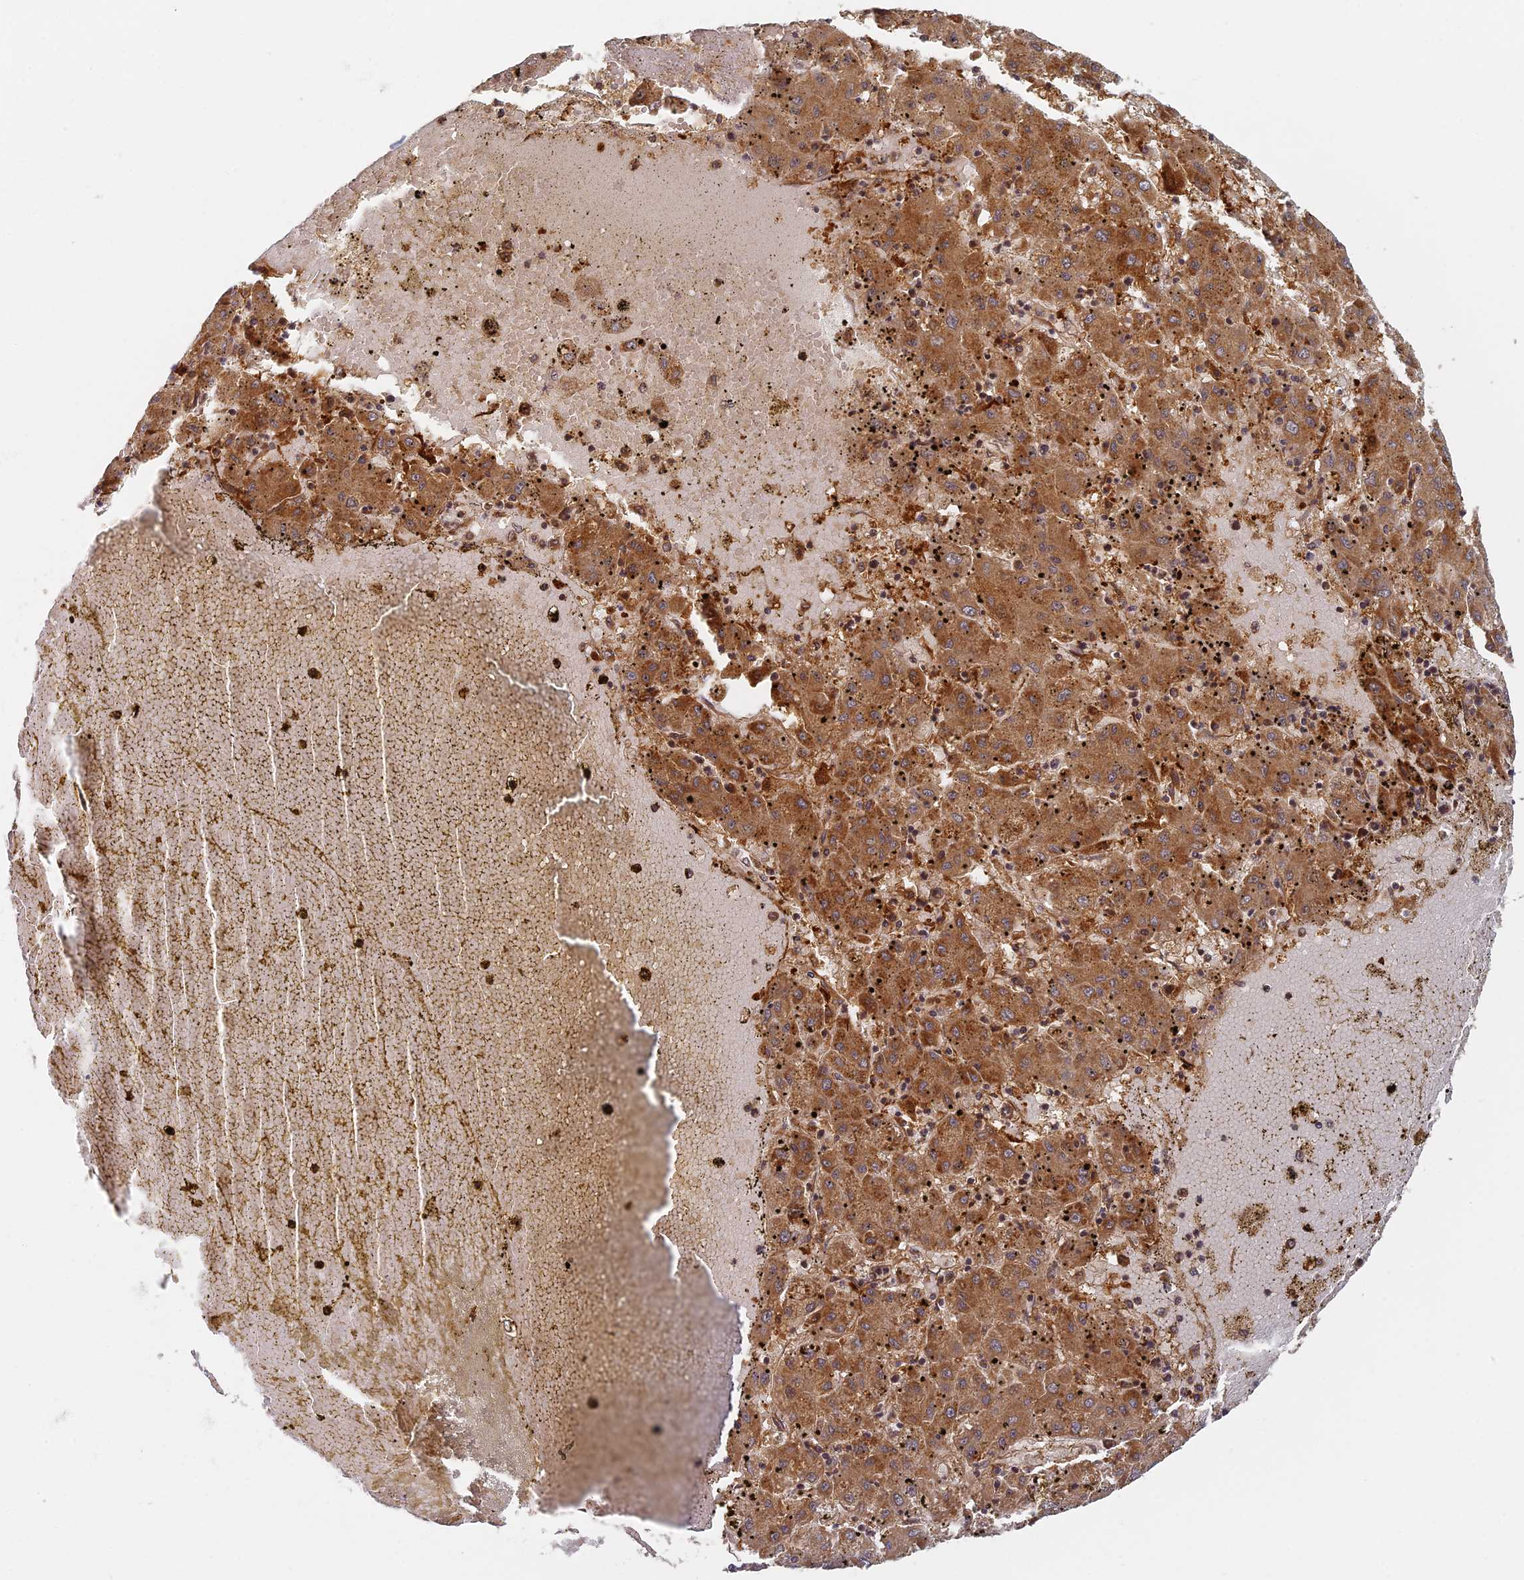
{"staining": {"intensity": "strong", "quantity": ">75%", "location": "cytoplasmic/membranous"}, "tissue": "liver cancer", "cell_type": "Tumor cells", "image_type": "cancer", "snomed": [{"axis": "morphology", "description": "Carcinoma, Hepatocellular, NOS"}, {"axis": "topography", "description": "Liver"}], "caption": "Brown immunohistochemical staining in liver cancer (hepatocellular carcinoma) reveals strong cytoplasmic/membranous positivity in approximately >75% of tumor cells. (Brightfield microscopy of DAB IHC at high magnification).", "gene": "INO80D", "patient": {"sex": "male", "age": 72}}